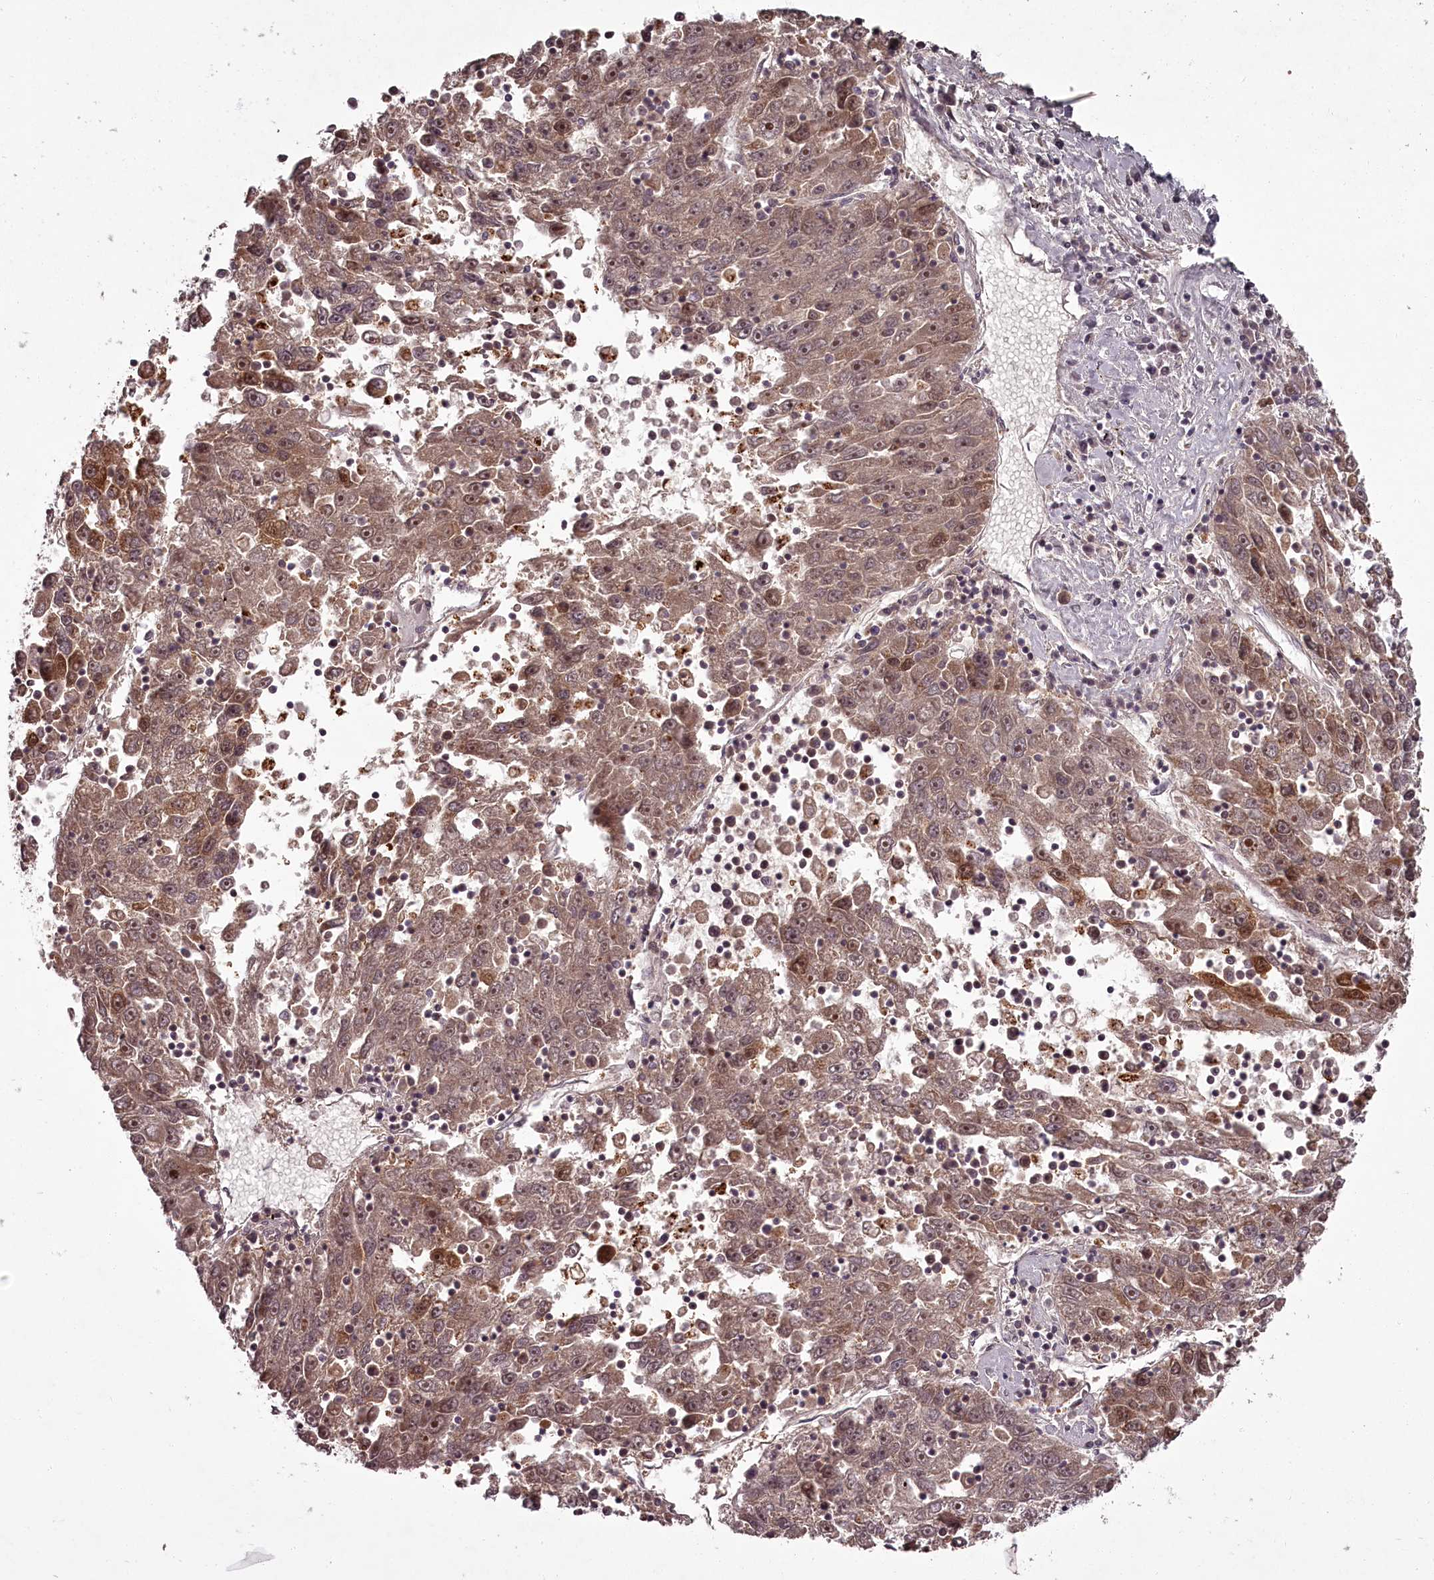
{"staining": {"intensity": "moderate", "quantity": ">75%", "location": "cytoplasmic/membranous,nuclear"}, "tissue": "liver cancer", "cell_type": "Tumor cells", "image_type": "cancer", "snomed": [{"axis": "morphology", "description": "Carcinoma, Hepatocellular, NOS"}, {"axis": "topography", "description": "Liver"}], "caption": "Protein expression analysis of liver hepatocellular carcinoma displays moderate cytoplasmic/membranous and nuclear staining in approximately >75% of tumor cells. The staining was performed using DAB (3,3'-diaminobenzidine) to visualize the protein expression in brown, while the nuclei were stained in blue with hematoxylin (Magnification: 20x).", "gene": "PCBP2", "patient": {"sex": "male", "age": 49}}